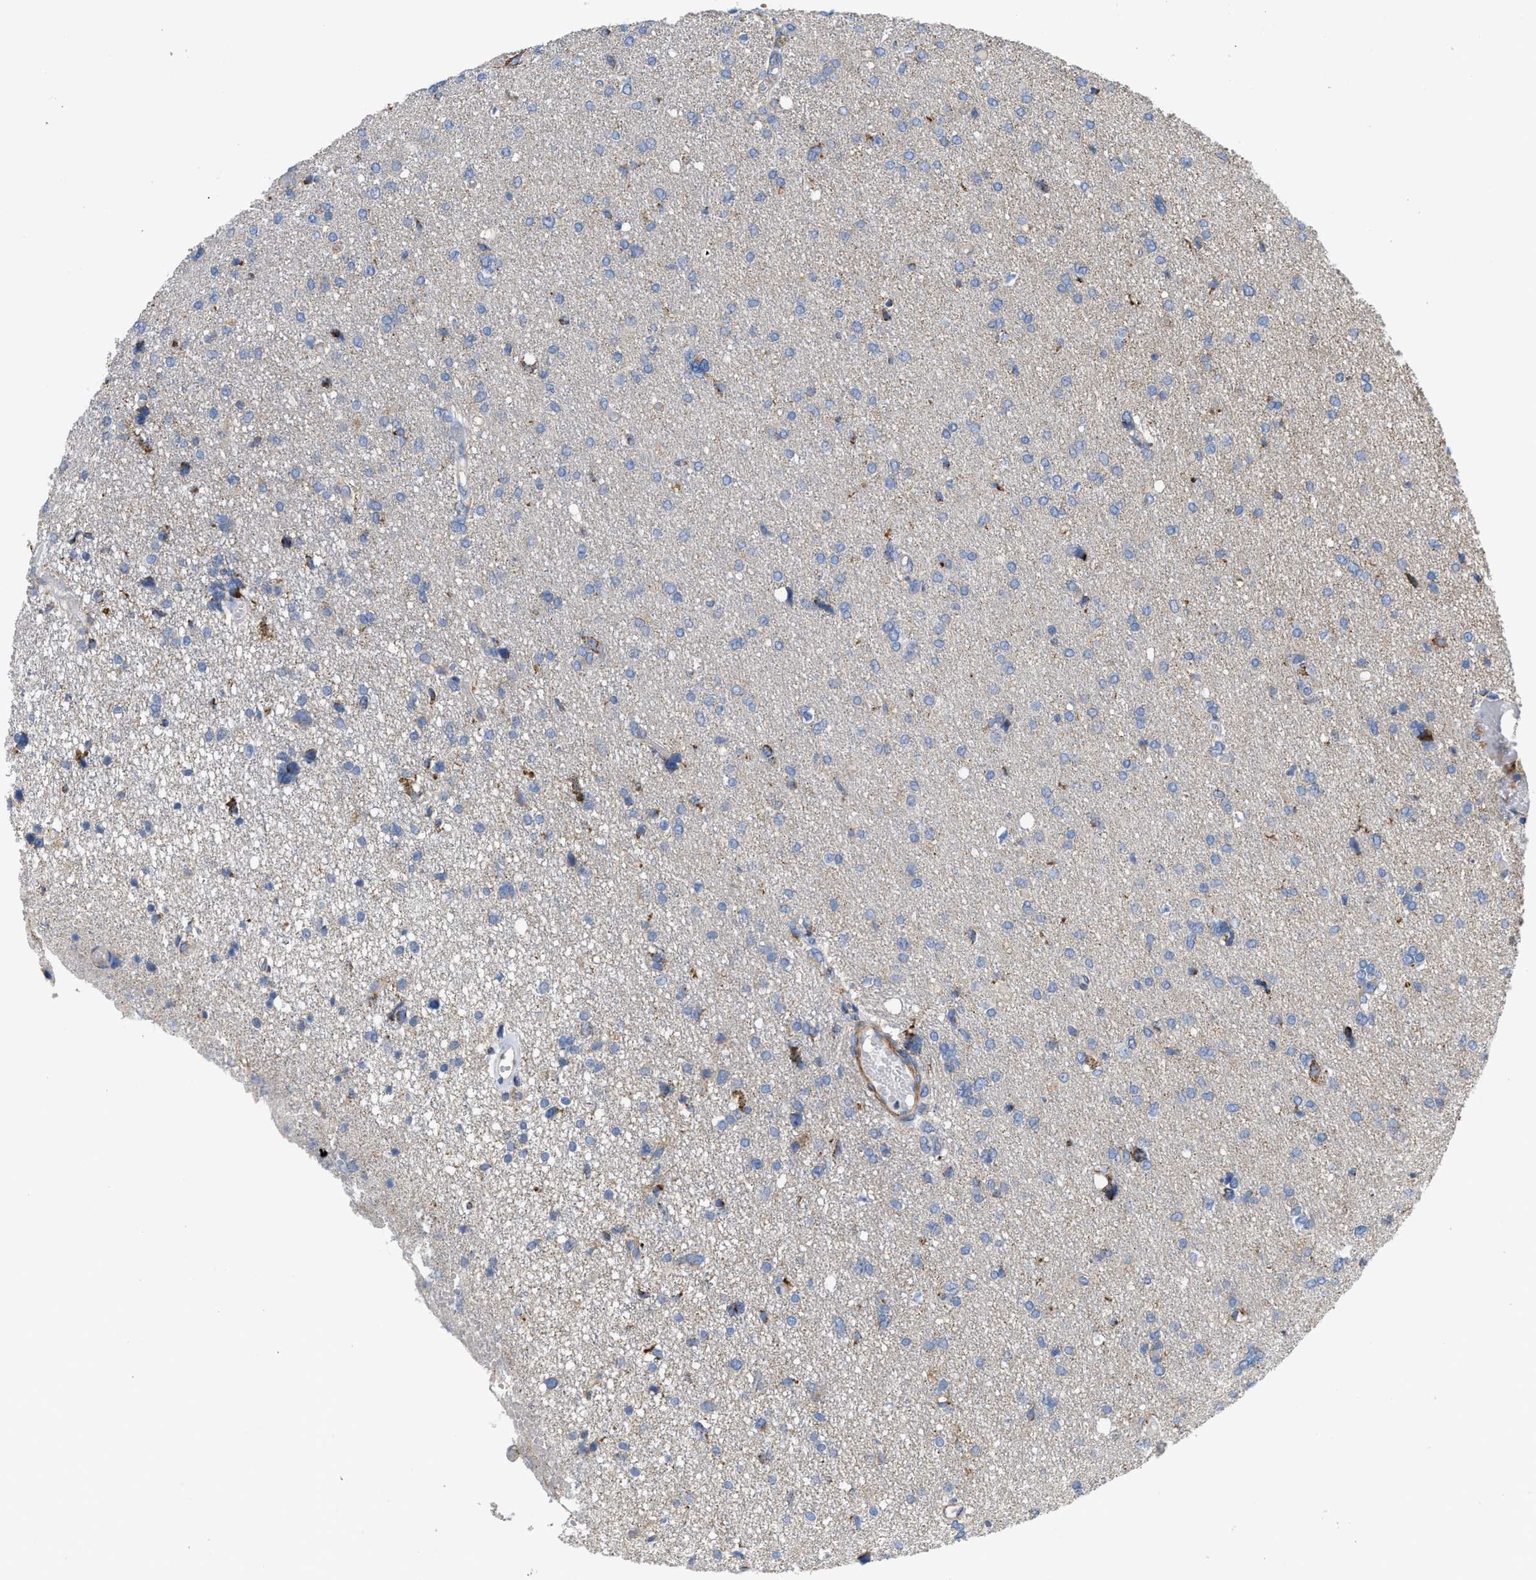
{"staining": {"intensity": "strong", "quantity": "<25%", "location": "cytoplasmic/membranous"}, "tissue": "glioma", "cell_type": "Tumor cells", "image_type": "cancer", "snomed": [{"axis": "morphology", "description": "Glioma, malignant, High grade"}, {"axis": "topography", "description": "Brain"}], "caption": "Protein staining demonstrates strong cytoplasmic/membranous positivity in about <25% of tumor cells in glioma. (DAB IHC, brown staining for protein, blue staining for nuclei).", "gene": "GRB10", "patient": {"sex": "female", "age": 59}}